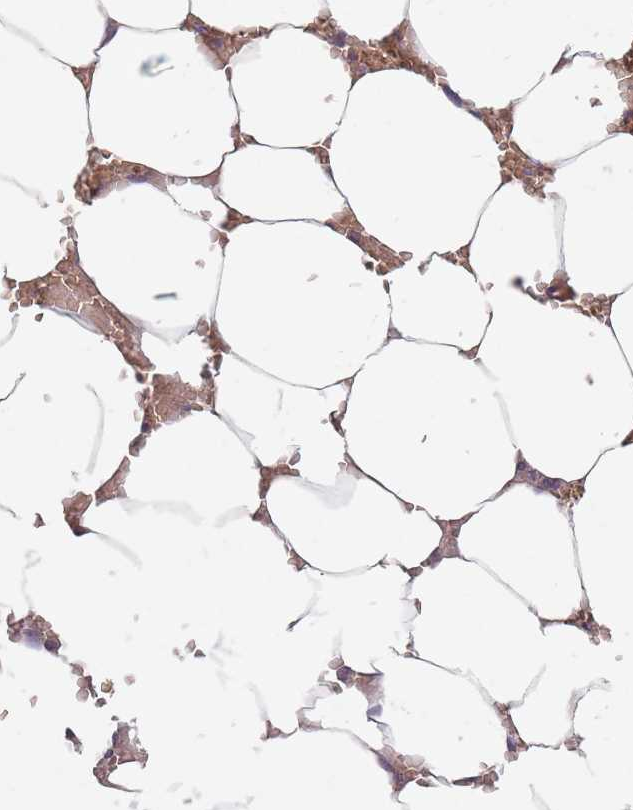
{"staining": {"intensity": "moderate", "quantity": "25%-75%", "location": "cytoplasmic/membranous"}, "tissue": "bone marrow", "cell_type": "Hematopoietic cells", "image_type": "normal", "snomed": [{"axis": "morphology", "description": "Normal tissue, NOS"}, {"axis": "topography", "description": "Bone marrow"}], "caption": "Immunohistochemistry of normal human bone marrow demonstrates medium levels of moderate cytoplasmic/membranous expression in about 25%-75% of hematopoietic cells.", "gene": "ASB13", "patient": {"sex": "male", "age": 70}}